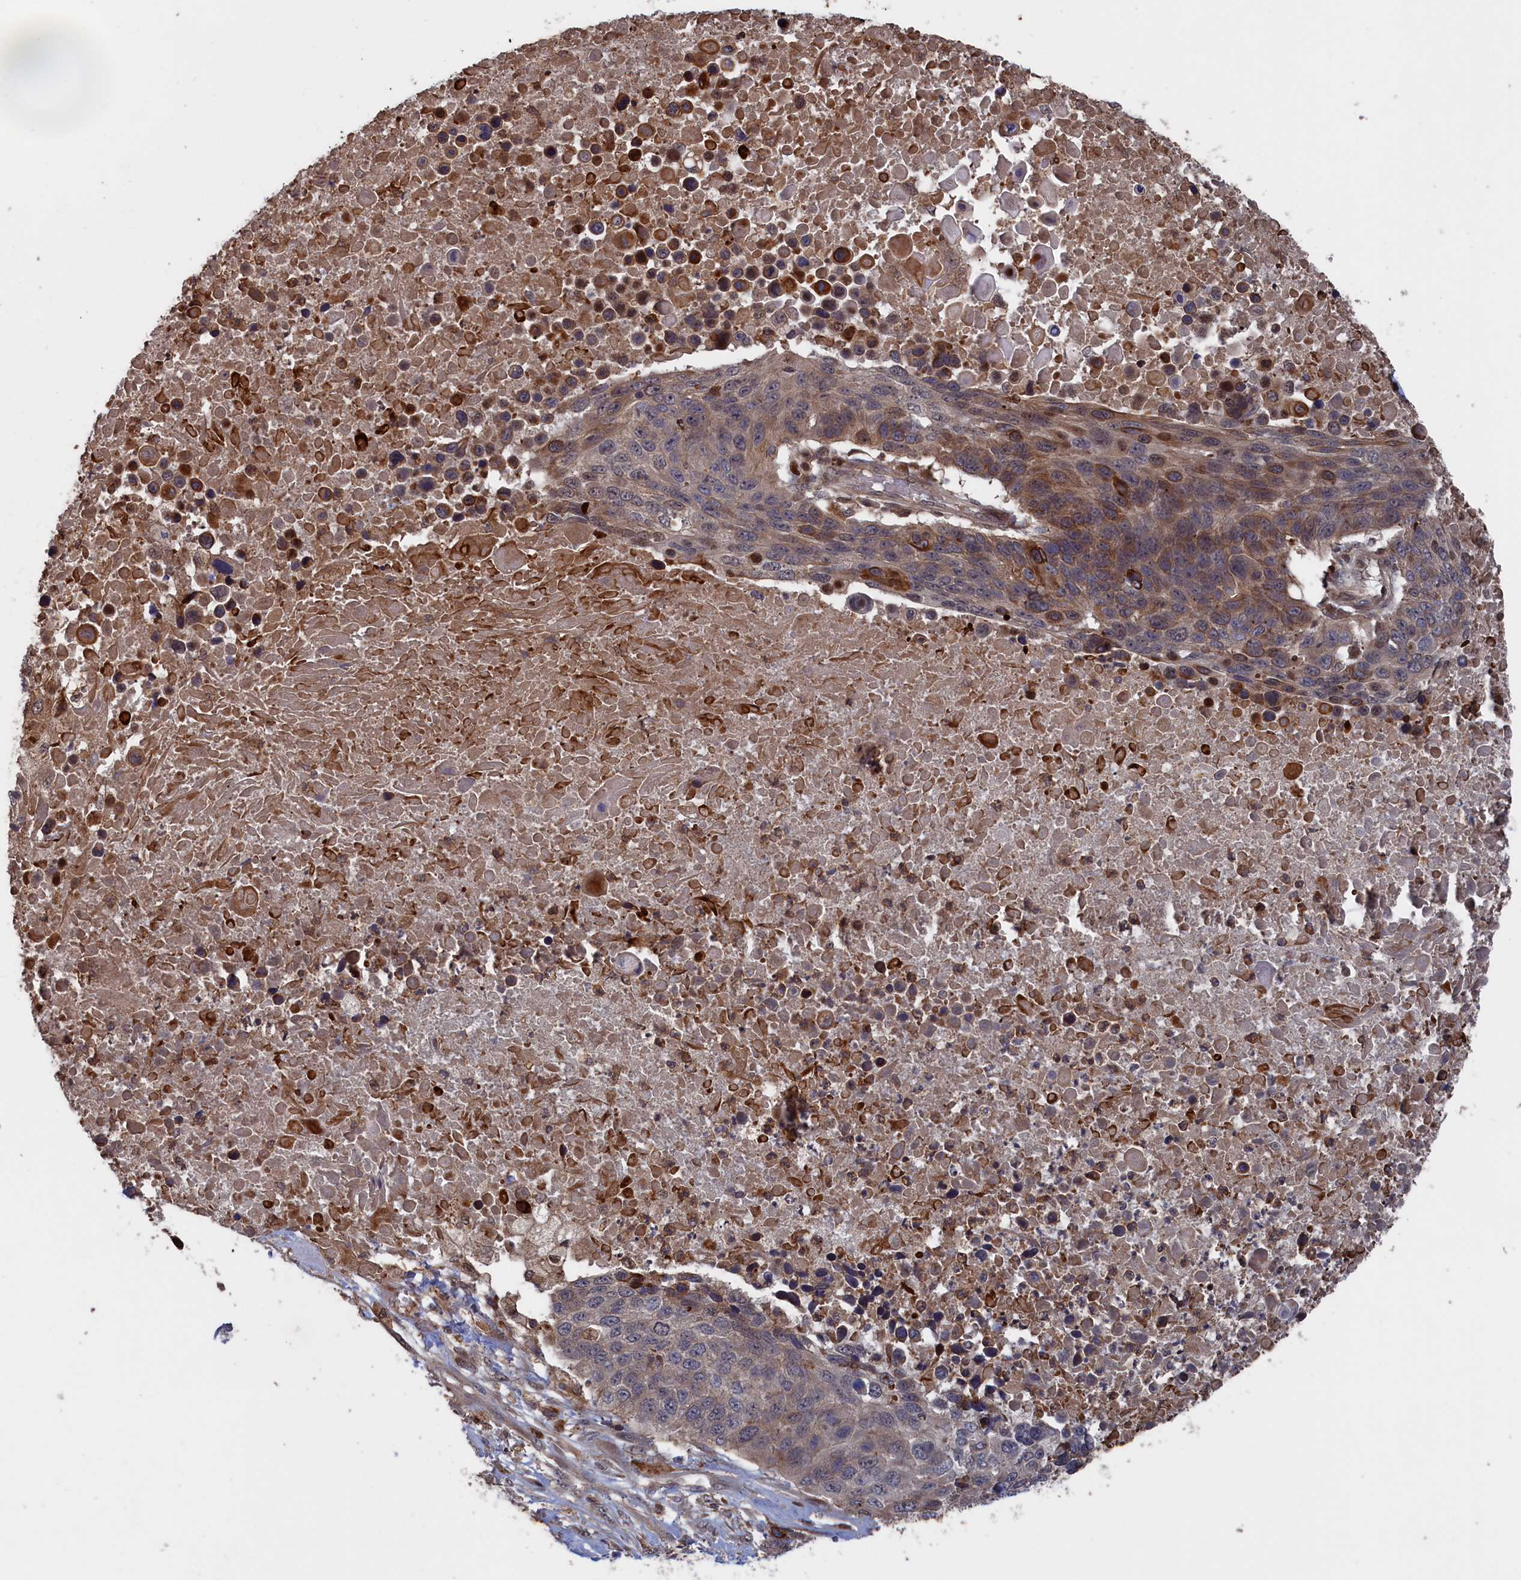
{"staining": {"intensity": "moderate", "quantity": "<25%", "location": "cytoplasmic/membranous"}, "tissue": "lung cancer", "cell_type": "Tumor cells", "image_type": "cancer", "snomed": [{"axis": "morphology", "description": "Normal tissue, NOS"}, {"axis": "morphology", "description": "Squamous cell carcinoma, NOS"}, {"axis": "topography", "description": "Lymph node"}, {"axis": "topography", "description": "Lung"}], "caption": "An image of squamous cell carcinoma (lung) stained for a protein displays moderate cytoplasmic/membranous brown staining in tumor cells. Ihc stains the protein in brown and the nuclei are stained blue.", "gene": "PLA2G15", "patient": {"sex": "male", "age": 66}}